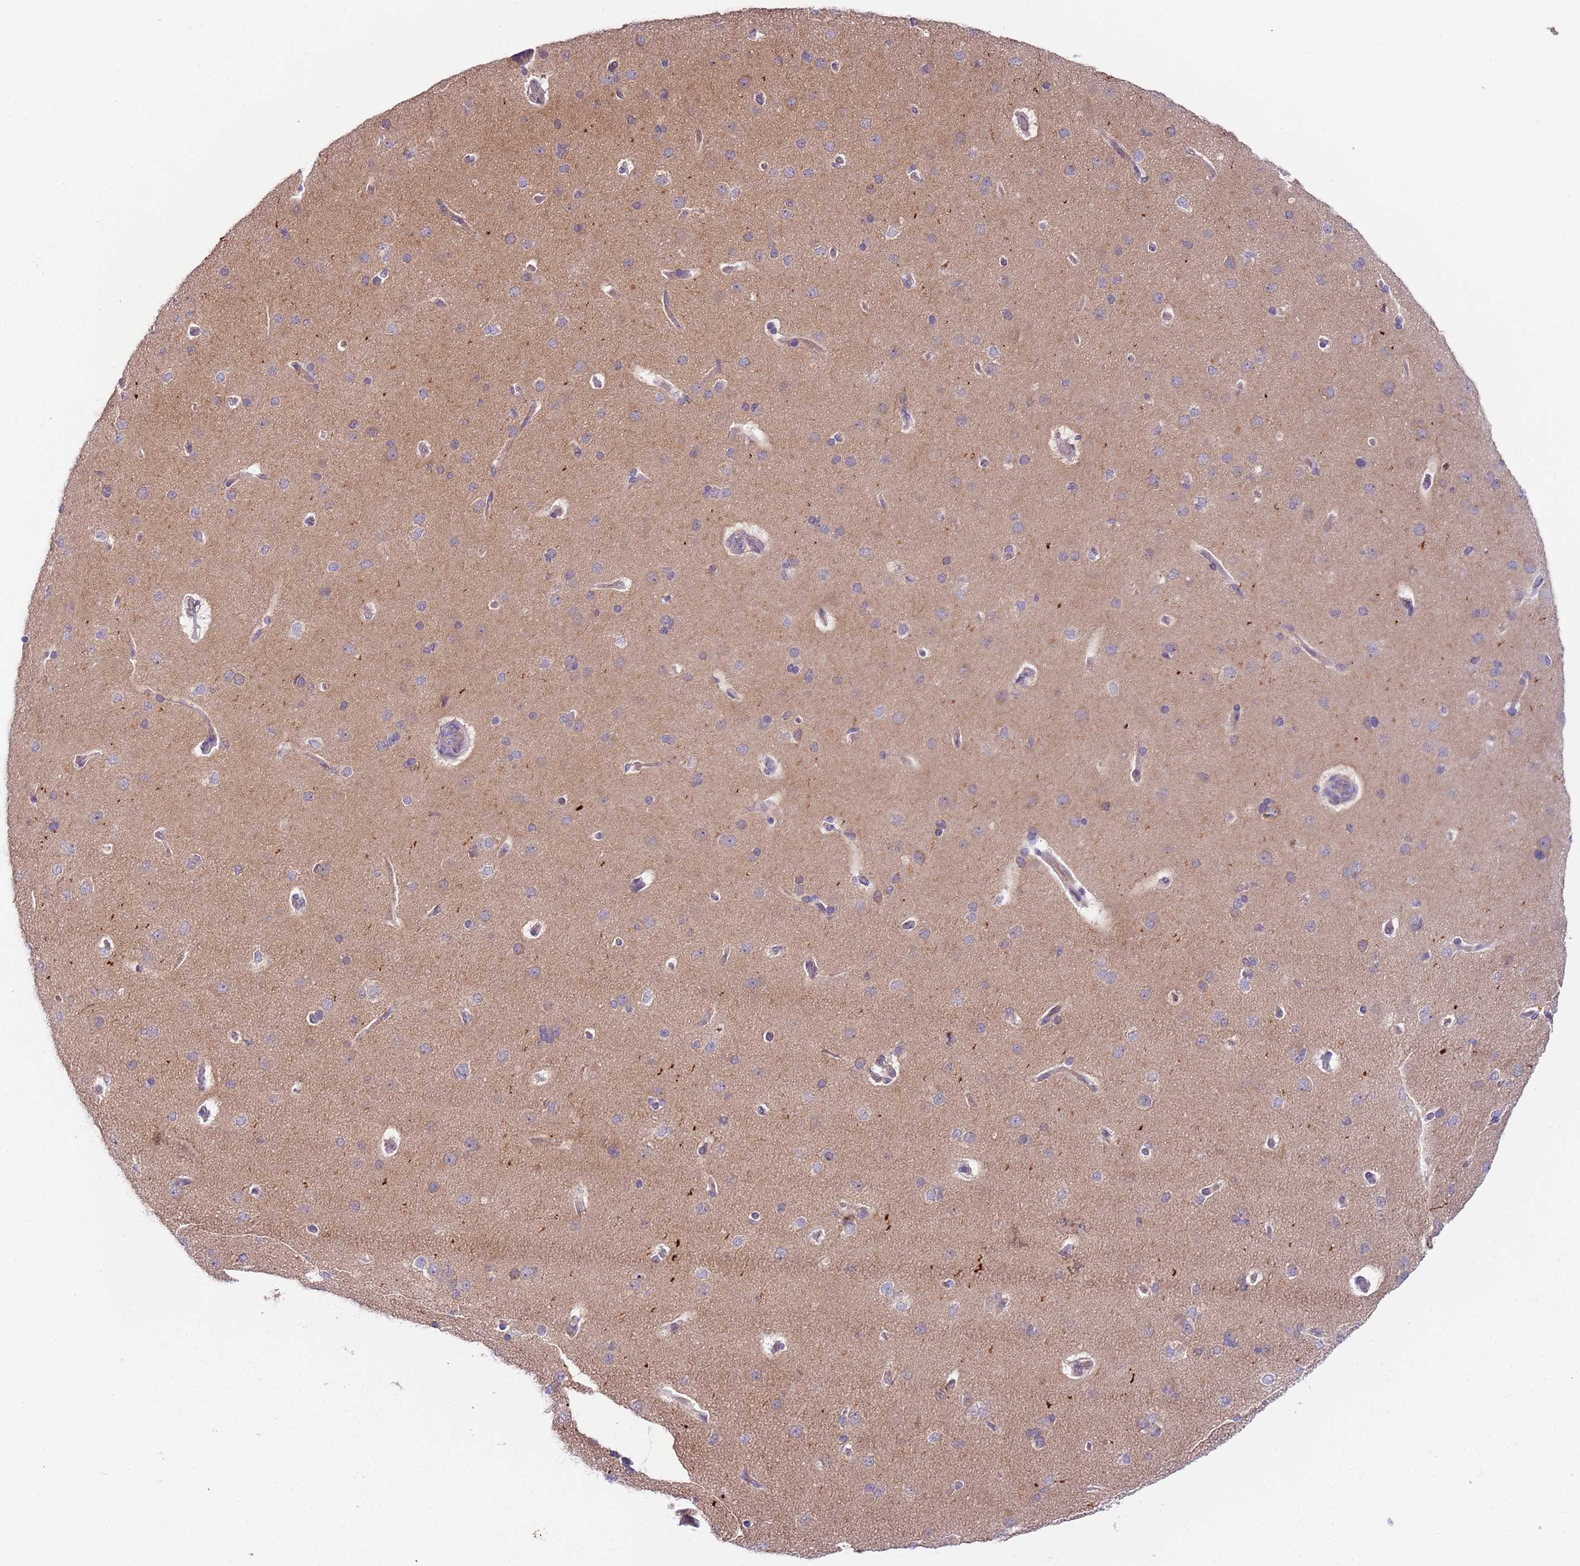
{"staining": {"intensity": "weak", "quantity": "25%-75%", "location": "cytoplasmic/membranous"}, "tissue": "cerebral cortex", "cell_type": "Endothelial cells", "image_type": "normal", "snomed": [{"axis": "morphology", "description": "Normal tissue, NOS"}, {"axis": "topography", "description": "Cerebral cortex"}], "caption": "Immunohistochemistry image of benign cerebral cortex: human cerebral cortex stained using immunohistochemistry exhibits low levels of weak protein expression localized specifically in the cytoplasmic/membranous of endothelial cells, appearing as a cytoplasmic/membranous brown color.", "gene": "VWCE", "patient": {"sex": "male", "age": 62}}